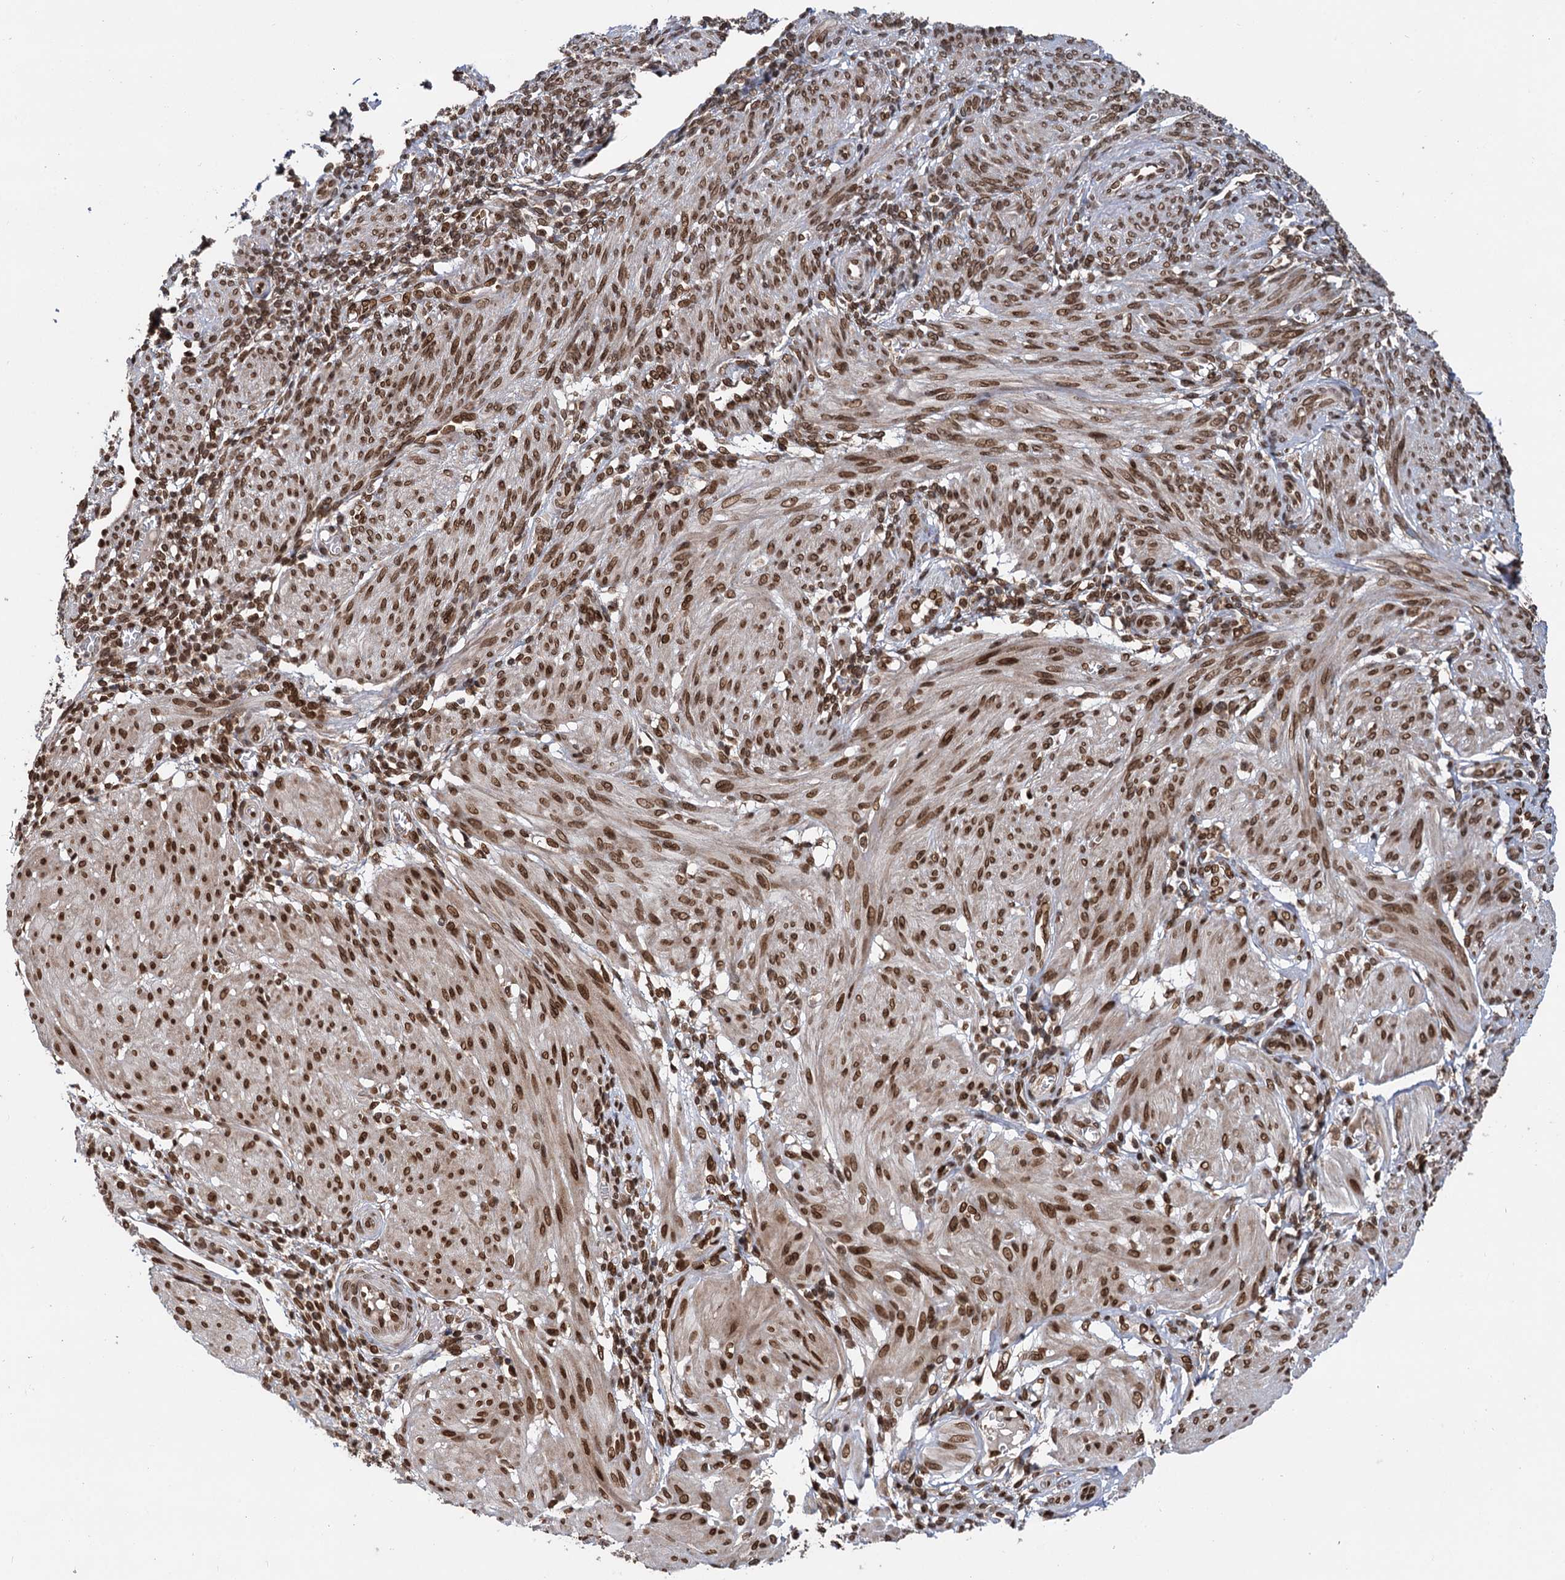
{"staining": {"intensity": "moderate", "quantity": ">75%", "location": "nuclear"}, "tissue": "smooth muscle", "cell_type": "Smooth muscle cells", "image_type": "normal", "snomed": [{"axis": "morphology", "description": "Normal tissue, NOS"}, {"axis": "topography", "description": "Smooth muscle"}], "caption": "The image demonstrates immunohistochemical staining of benign smooth muscle. There is moderate nuclear positivity is seen in about >75% of smooth muscle cells. (IHC, brightfield microscopy, high magnification).", "gene": "MESD", "patient": {"sex": "female", "age": 39}}